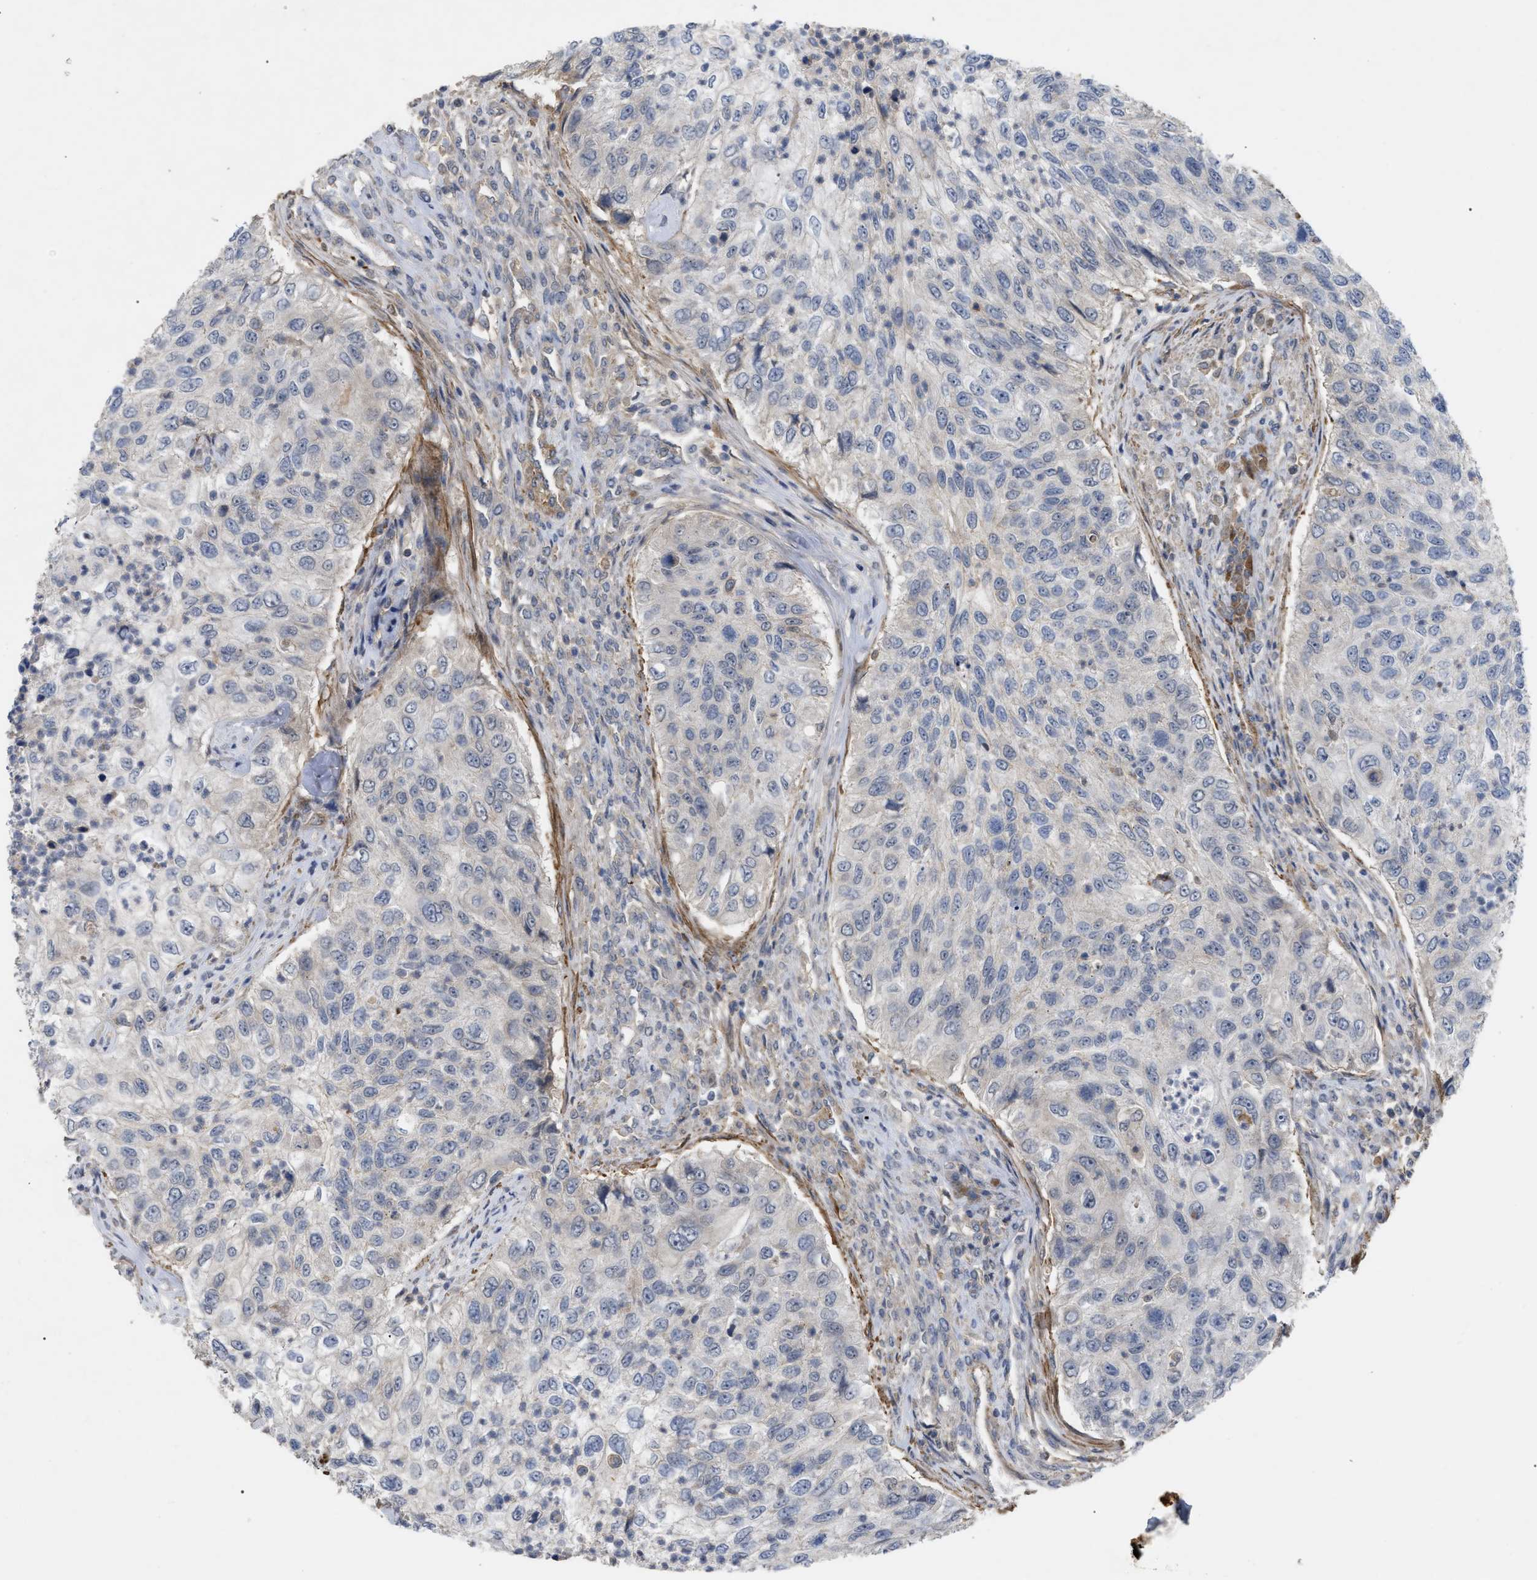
{"staining": {"intensity": "negative", "quantity": "none", "location": "none"}, "tissue": "urothelial cancer", "cell_type": "Tumor cells", "image_type": "cancer", "snomed": [{"axis": "morphology", "description": "Urothelial carcinoma, High grade"}, {"axis": "topography", "description": "Urinary bladder"}], "caption": "A micrograph of urothelial carcinoma (high-grade) stained for a protein demonstrates no brown staining in tumor cells.", "gene": "ST6GALNAC6", "patient": {"sex": "female", "age": 60}}